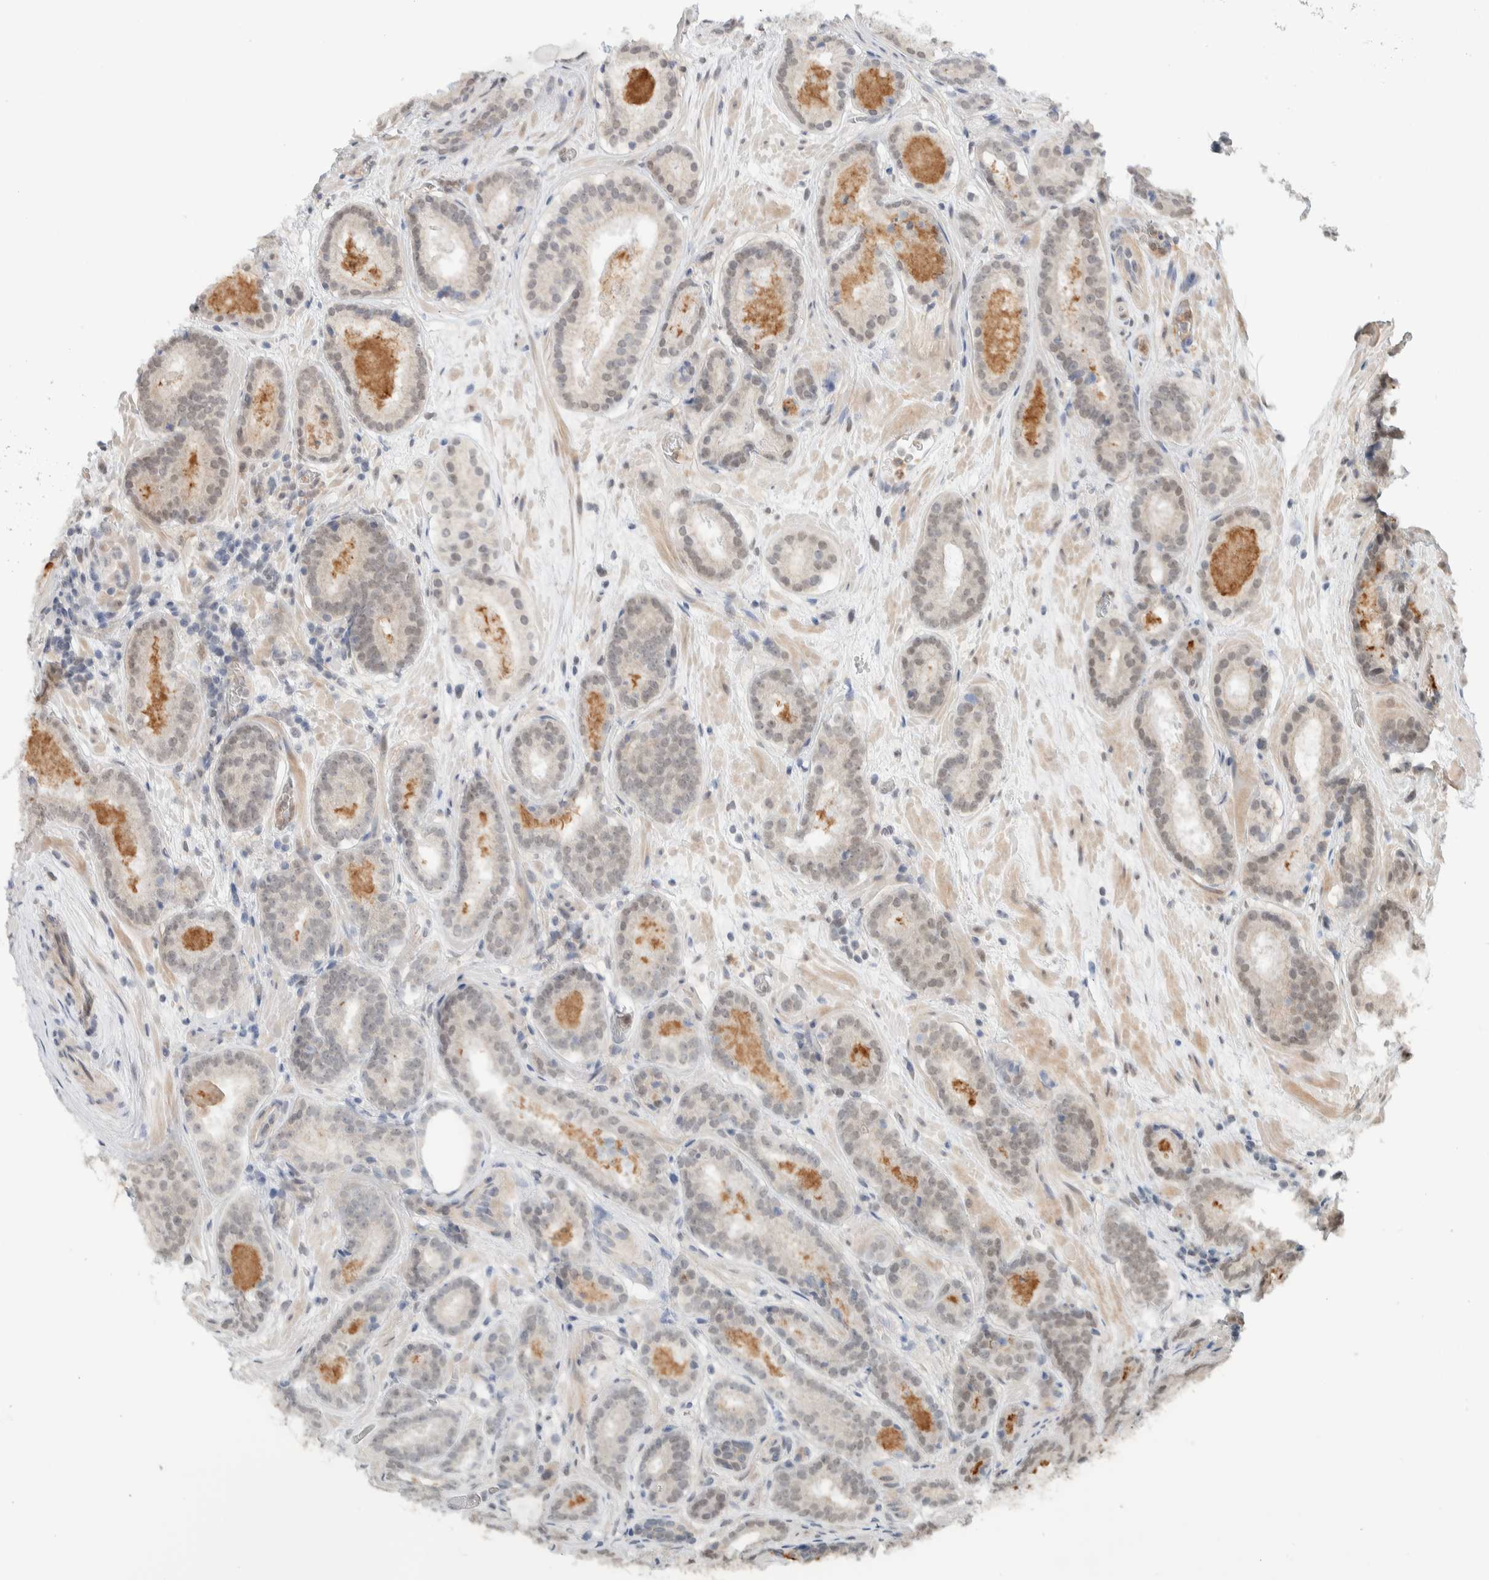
{"staining": {"intensity": "weak", "quantity": "<25%", "location": "nuclear"}, "tissue": "prostate cancer", "cell_type": "Tumor cells", "image_type": "cancer", "snomed": [{"axis": "morphology", "description": "Adenocarcinoma, Low grade"}, {"axis": "topography", "description": "Prostate"}], "caption": "IHC micrograph of prostate cancer stained for a protein (brown), which demonstrates no staining in tumor cells.", "gene": "ZBTB2", "patient": {"sex": "male", "age": 69}}